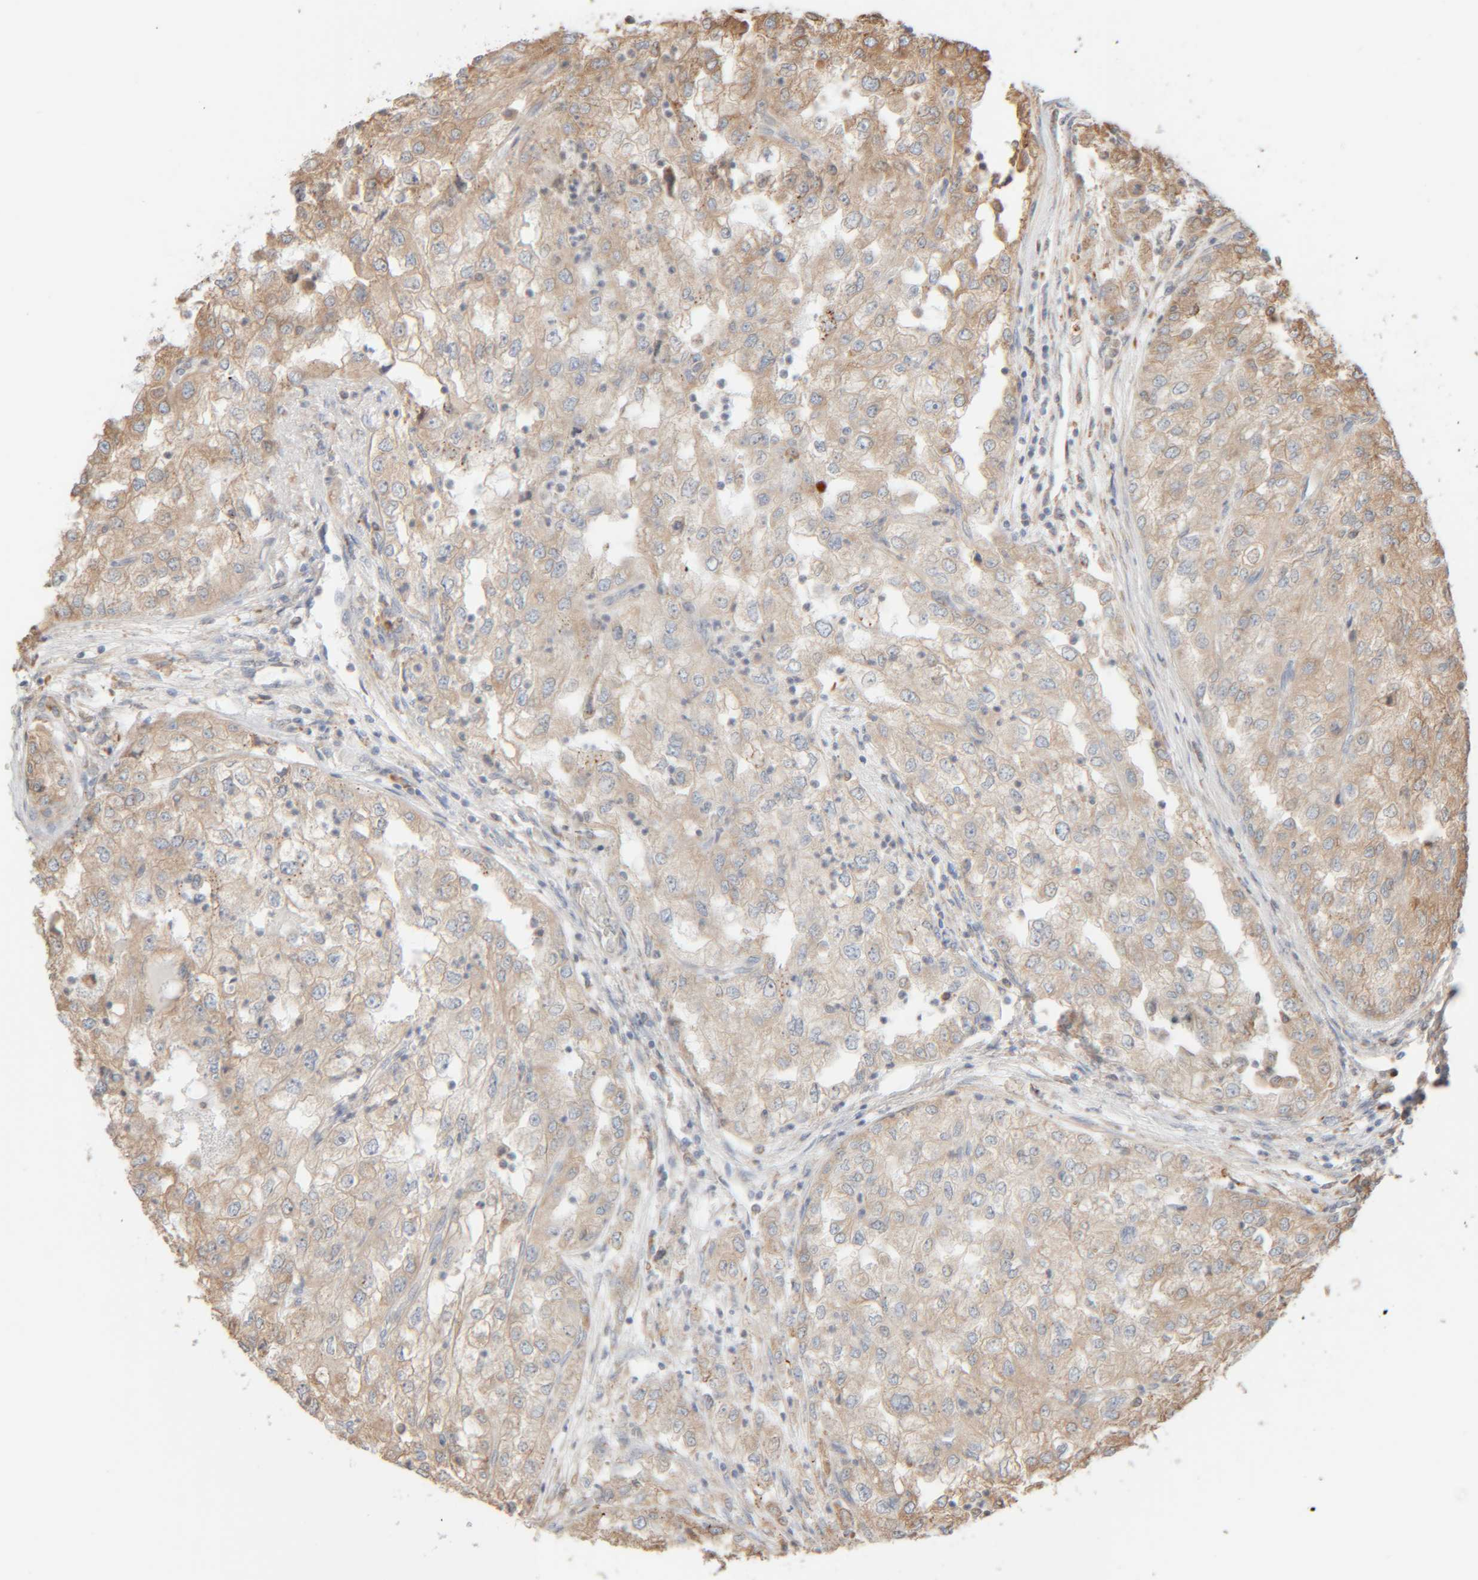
{"staining": {"intensity": "weak", "quantity": "<25%", "location": "cytoplasmic/membranous"}, "tissue": "renal cancer", "cell_type": "Tumor cells", "image_type": "cancer", "snomed": [{"axis": "morphology", "description": "Adenocarcinoma, NOS"}, {"axis": "topography", "description": "Kidney"}], "caption": "Protein analysis of adenocarcinoma (renal) reveals no significant expression in tumor cells.", "gene": "INTS1", "patient": {"sex": "female", "age": 54}}